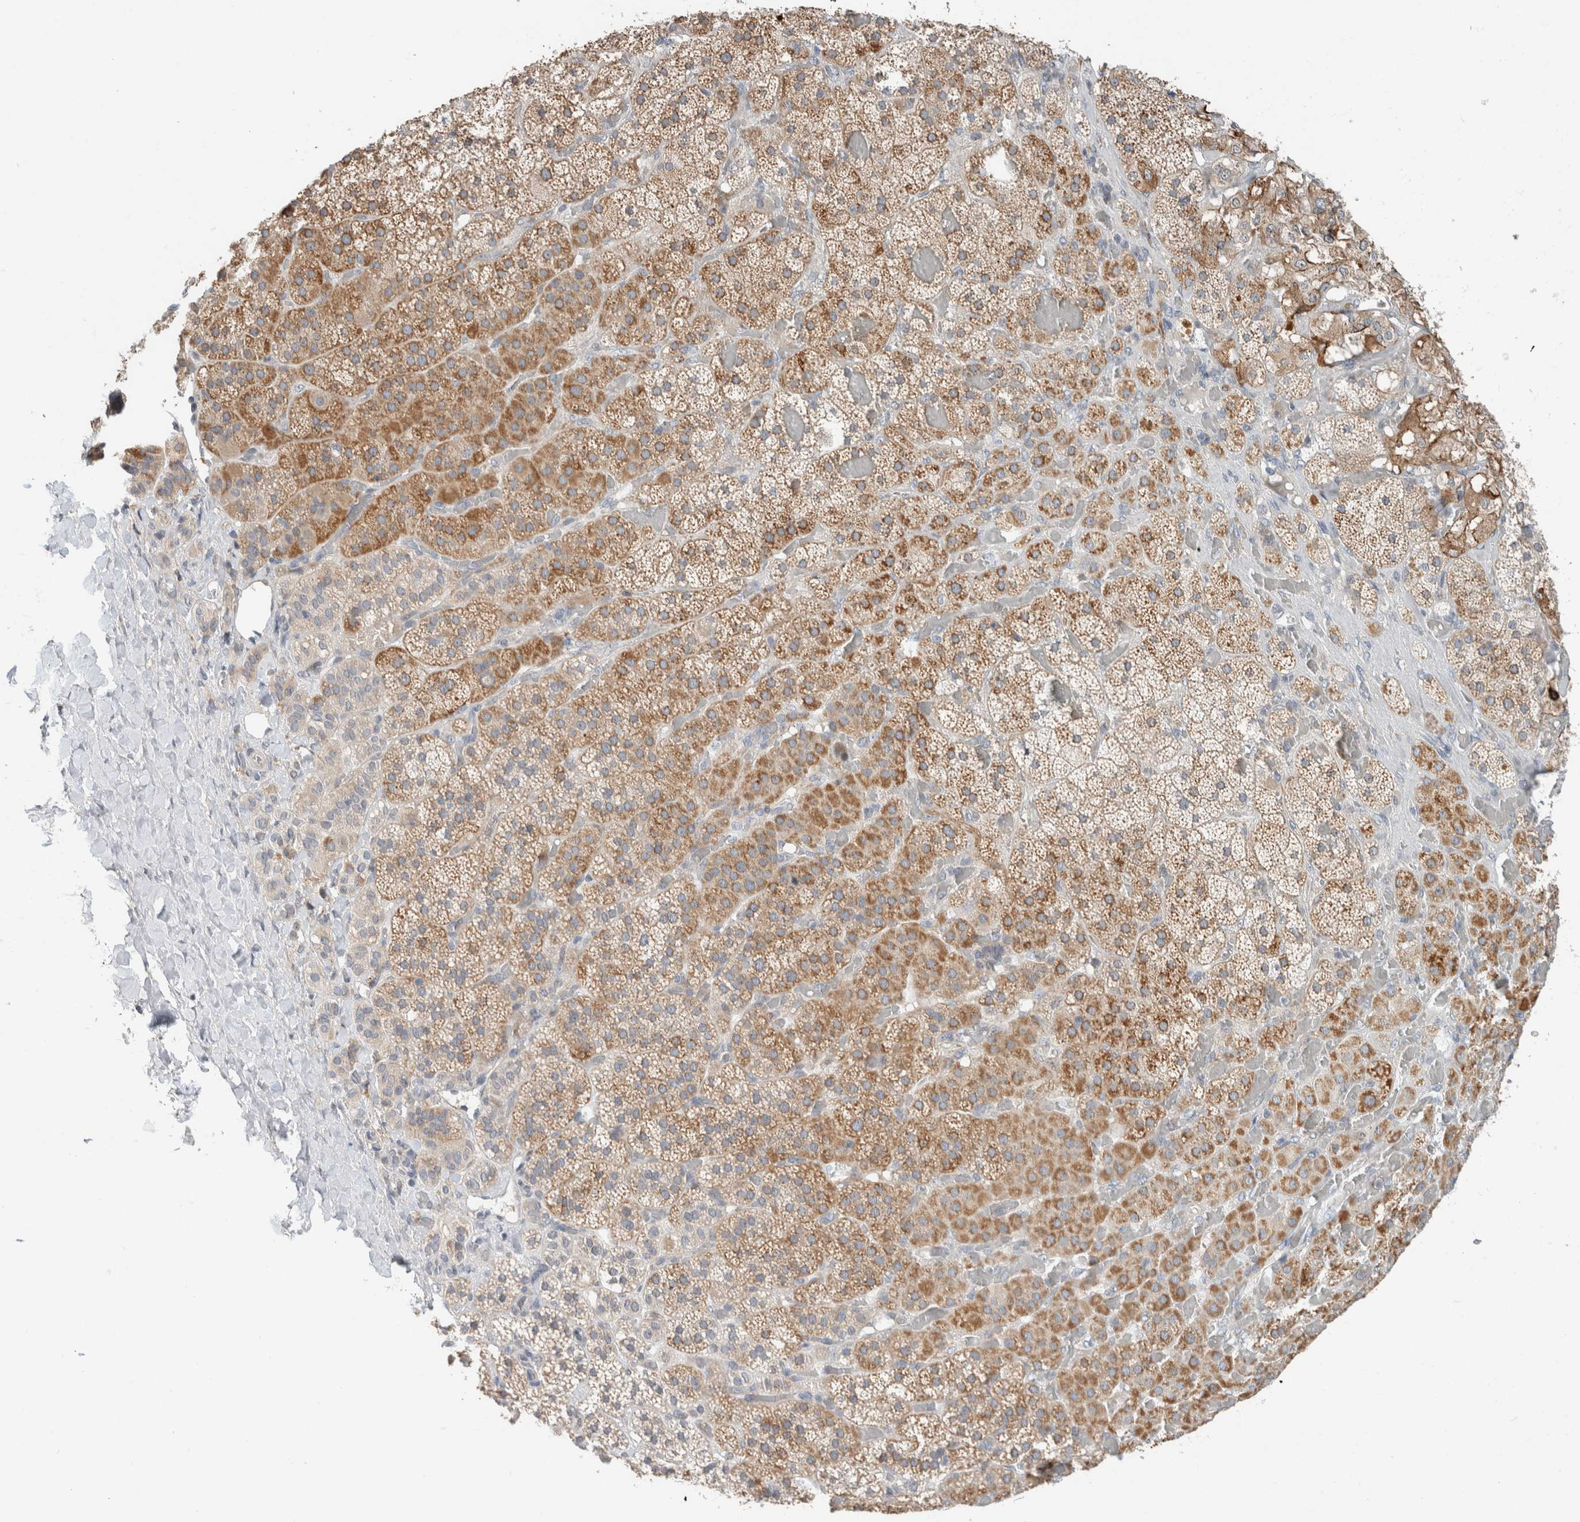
{"staining": {"intensity": "moderate", "quantity": "25%-75%", "location": "cytoplasmic/membranous"}, "tissue": "adrenal gland", "cell_type": "Glandular cells", "image_type": "normal", "snomed": [{"axis": "morphology", "description": "Normal tissue, NOS"}, {"axis": "topography", "description": "Adrenal gland"}], "caption": "Immunohistochemical staining of normal adrenal gland demonstrates 25%-75% levels of moderate cytoplasmic/membranous protein staining in approximately 25%-75% of glandular cells.", "gene": "ERCC6L2", "patient": {"sex": "male", "age": 57}}